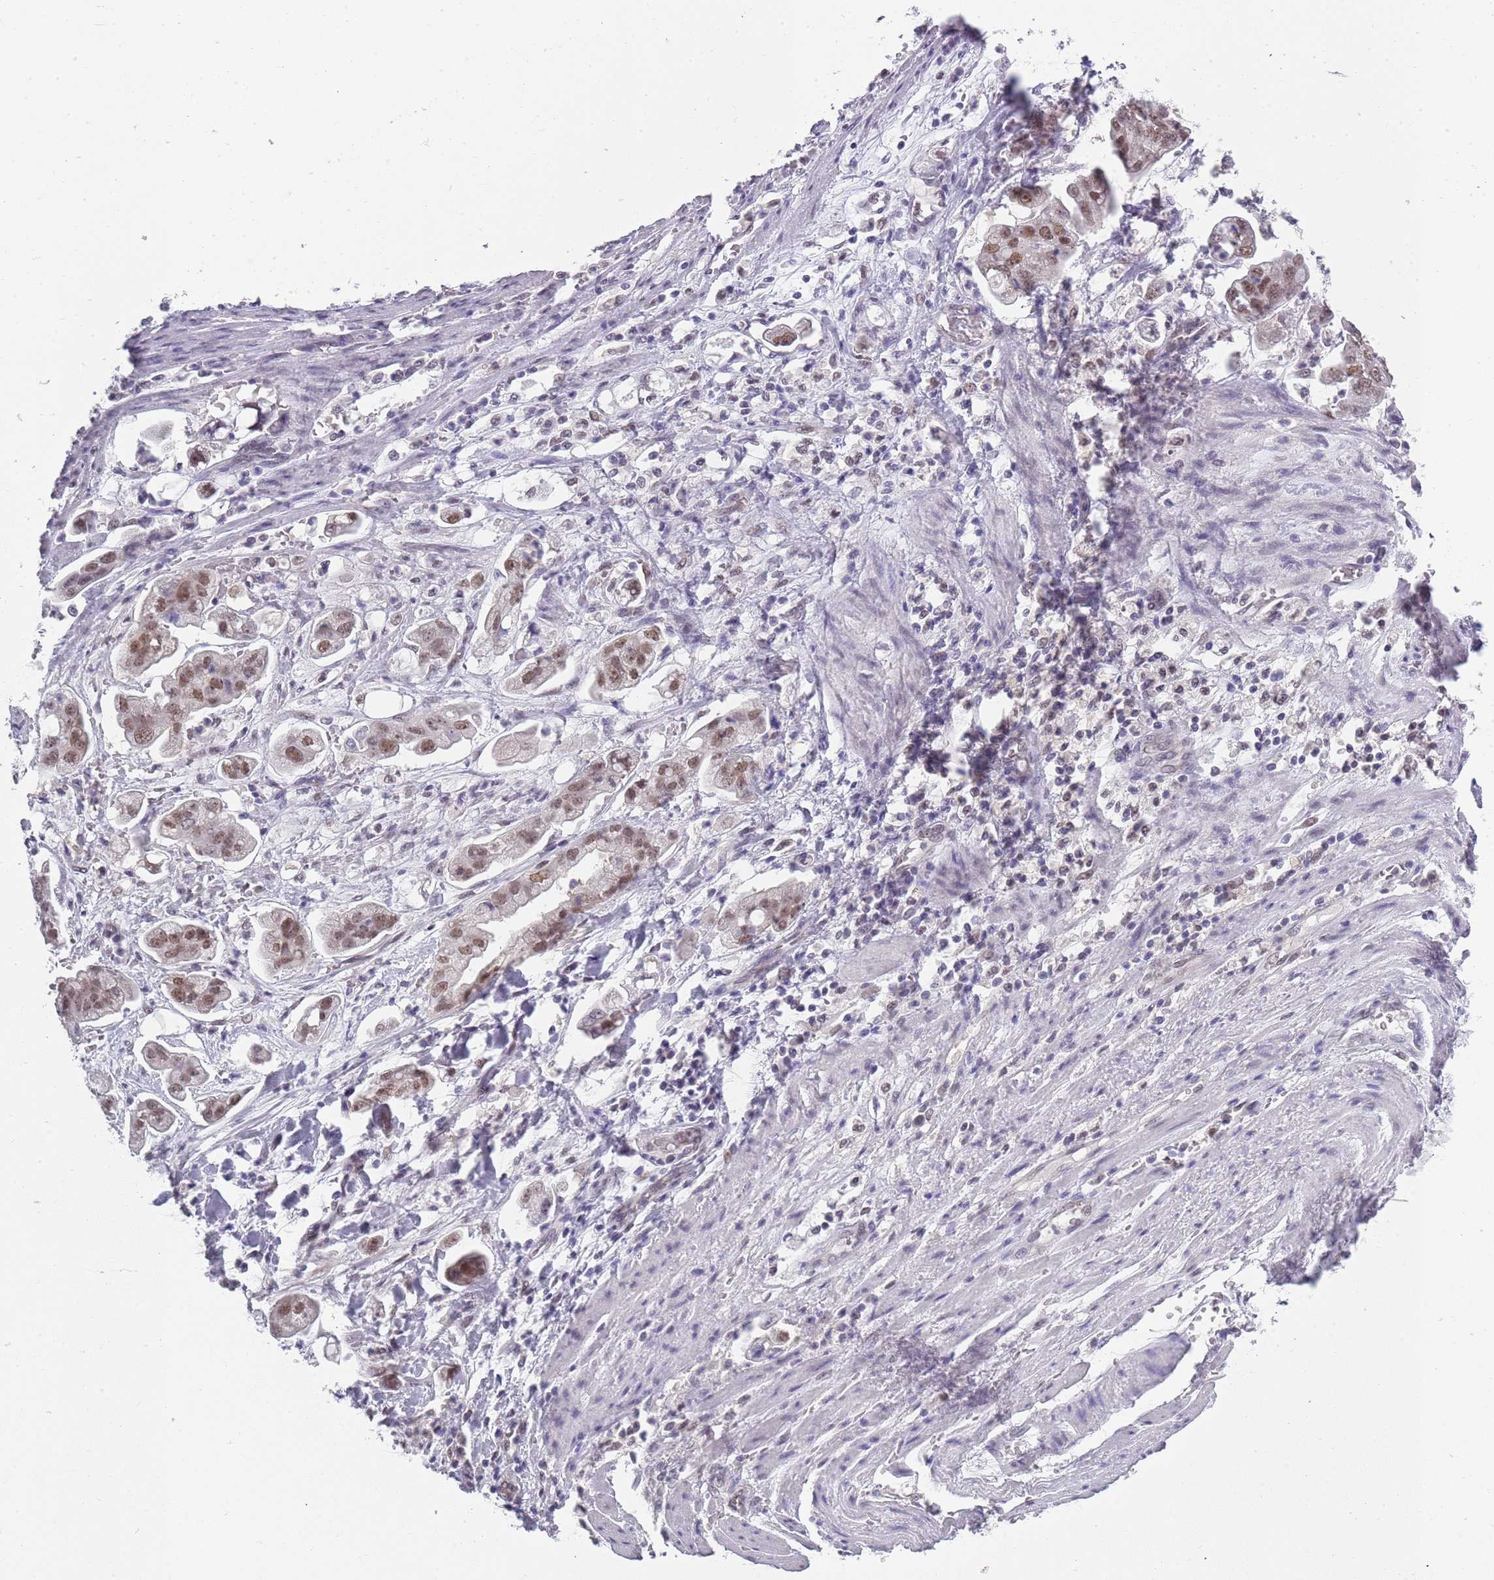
{"staining": {"intensity": "moderate", "quantity": ">75%", "location": "nuclear"}, "tissue": "stomach cancer", "cell_type": "Tumor cells", "image_type": "cancer", "snomed": [{"axis": "morphology", "description": "Adenocarcinoma, NOS"}, {"axis": "topography", "description": "Stomach"}], "caption": "Adenocarcinoma (stomach) was stained to show a protein in brown. There is medium levels of moderate nuclear staining in approximately >75% of tumor cells. Using DAB (brown) and hematoxylin (blue) stains, captured at high magnification using brightfield microscopy.", "gene": "SEPHS2", "patient": {"sex": "male", "age": 62}}